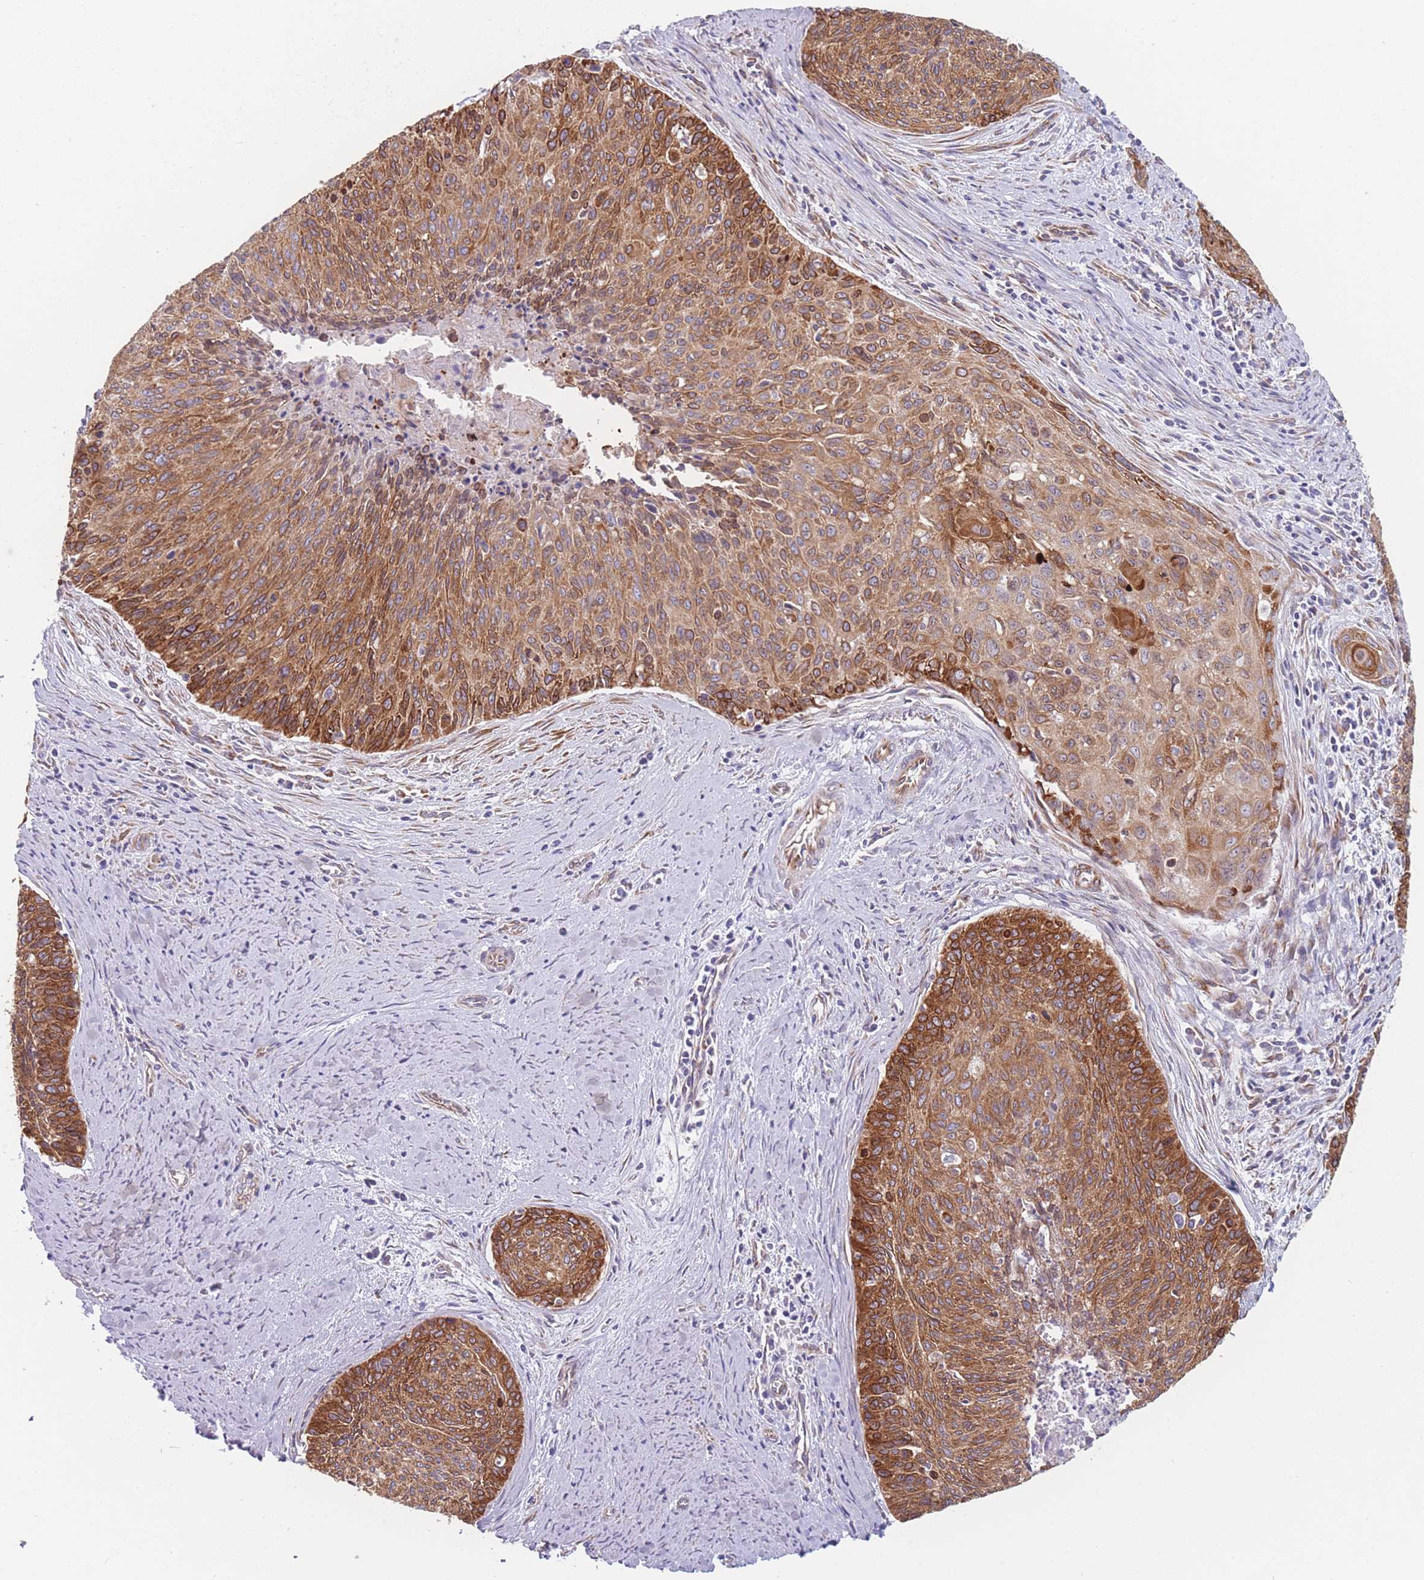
{"staining": {"intensity": "moderate", "quantity": ">75%", "location": "cytoplasmic/membranous"}, "tissue": "cervical cancer", "cell_type": "Tumor cells", "image_type": "cancer", "snomed": [{"axis": "morphology", "description": "Squamous cell carcinoma, NOS"}, {"axis": "topography", "description": "Cervix"}], "caption": "Approximately >75% of tumor cells in human cervical squamous cell carcinoma reveal moderate cytoplasmic/membranous protein expression as visualized by brown immunohistochemical staining.", "gene": "AK9", "patient": {"sex": "female", "age": 55}}